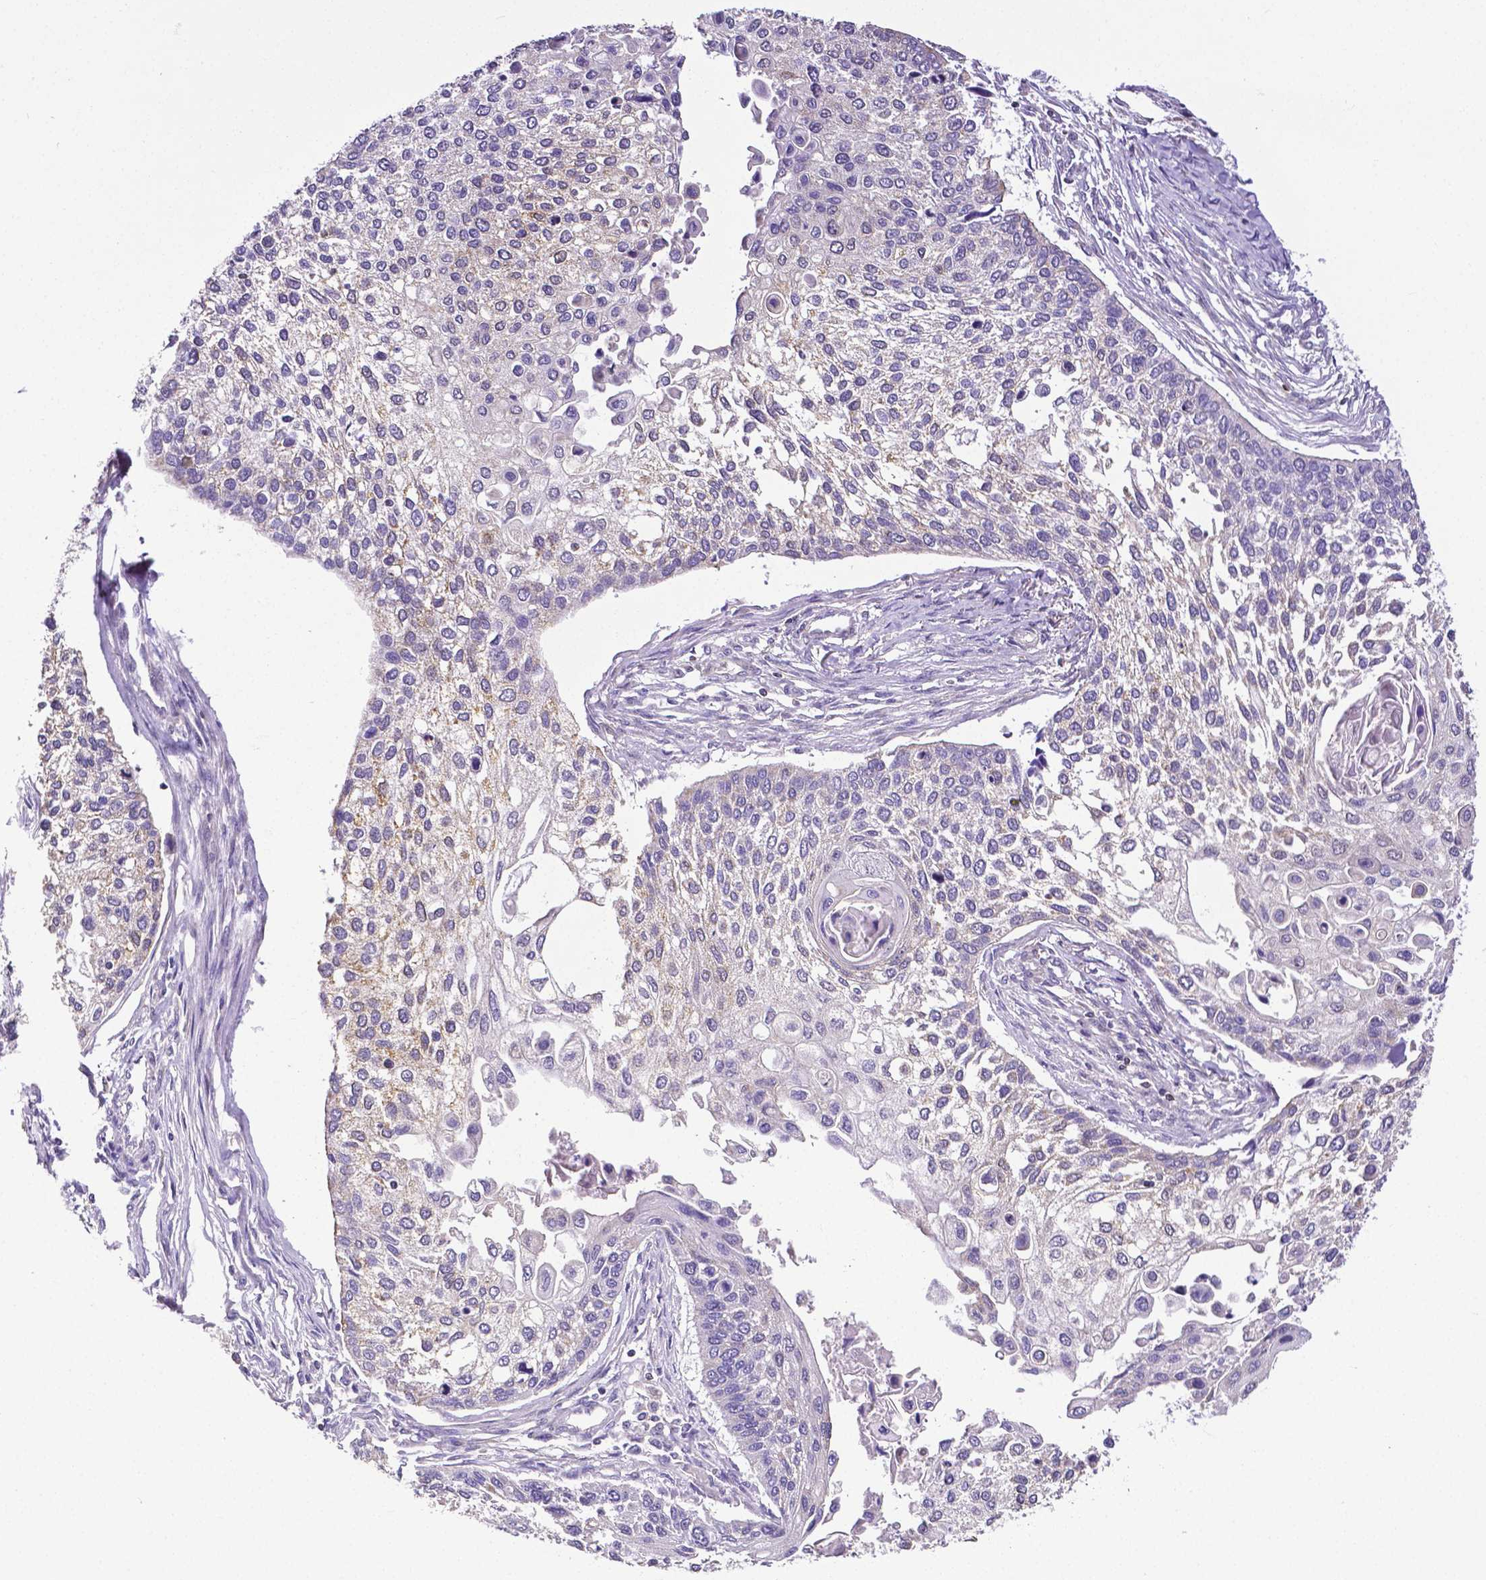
{"staining": {"intensity": "negative", "quantity": "none", "location": "none"}, "tissue": "lung cancer", "cell_type": "Tumor cells", "image_type": "cancer", "snomed": [{"axis": "morphology", "description": "Squamous cell carcinoma, NOS"}, {"axis": "morphology", "description": "Squamous cell carcinoma, metastatic, NOS"}, {"axis": "topography", "description": "Lung"}], "caption": "Immunohistochemistry of human lung cancer (metastatic squamous cell carcinoma) shows no expression in tumor cells. (DAB immunohistochemistry with hematoxylin counter stain).", "gene": "MCL1", "patient": {"sex": "male", "age": 63}}